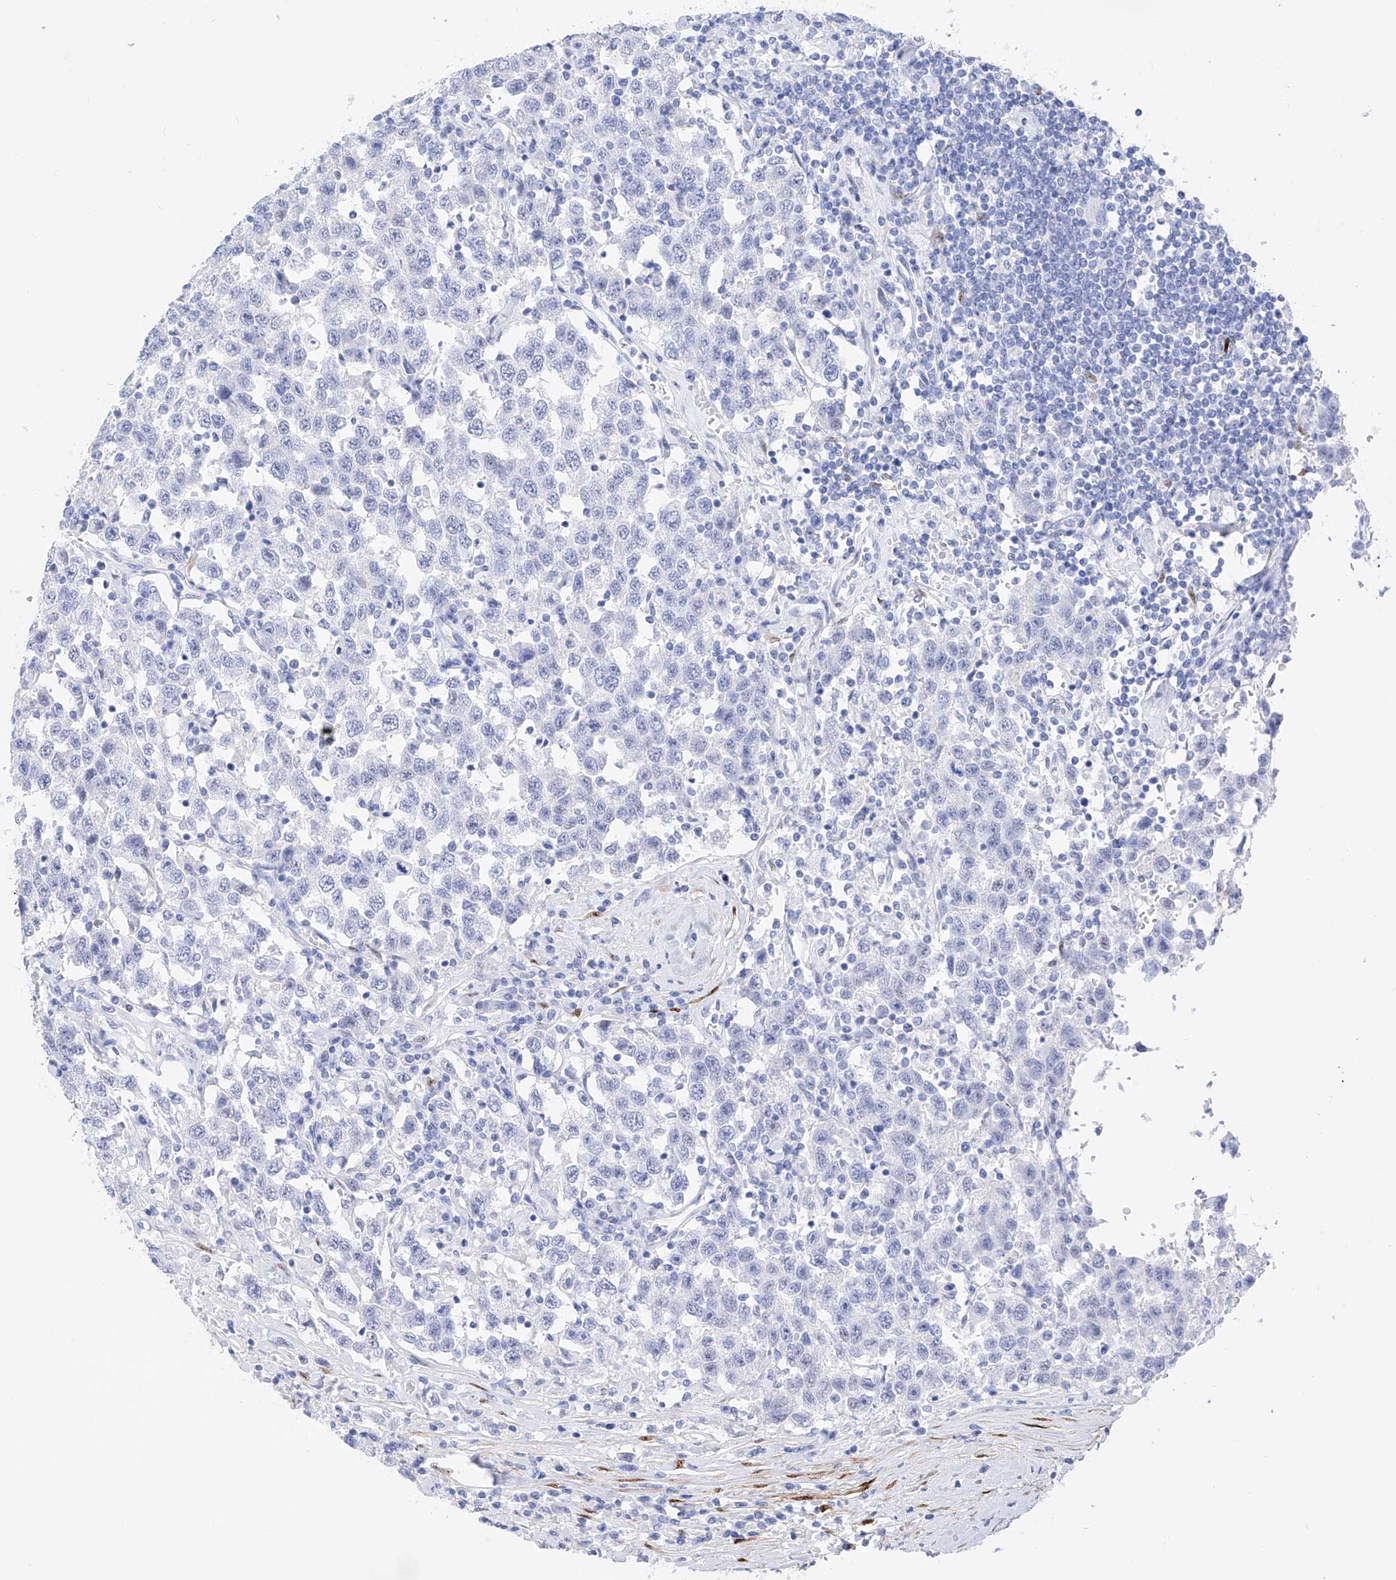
{"staining": {"intensity": "negative", "quantity": "none", "location": "none"}, "tissue": "testis cancer", "cell_type": "Tumor cells", "image_type": "cancer", "snomed": [{"axis": "morphology", "description": "Seminoma, NOS"}, {"axis": "topography", "description": "Testis"}], "caption": "High magnification brightfield microscopy of testis seminoma stained with DAB (3,3'-diaminobenzidine) (brown) and counterstained with hematoxylin (blue): tumor cells show no significant staining. (DAB (3,3'-diaminobenzidine) immunohistochemistry with hematoxylin counter stain).", "gene": "TRPC7", "patient": {"sex": "male", "age": 41}}